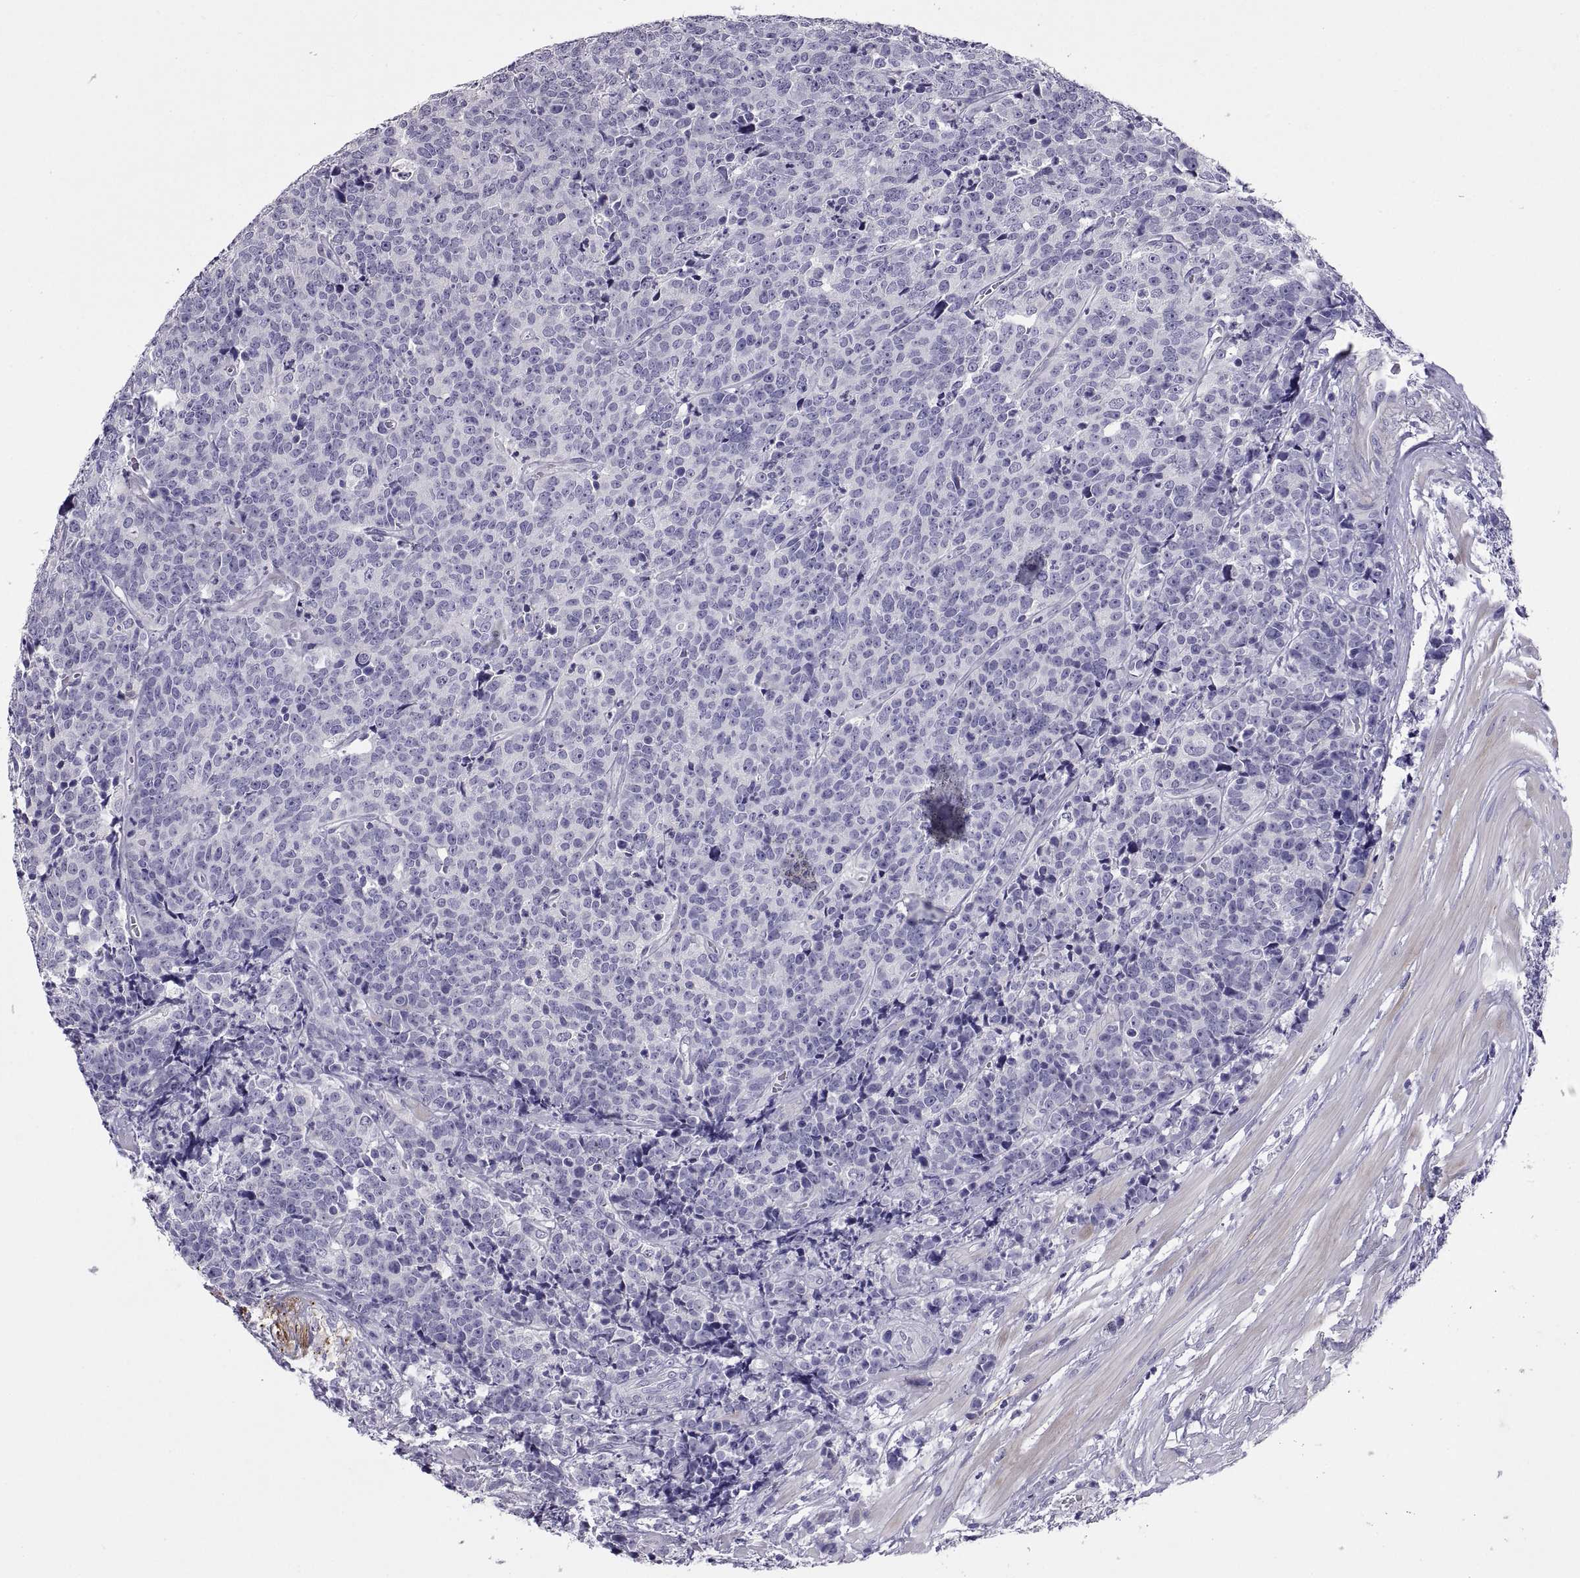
{"staining": {"intensity": "negative", "quantity": "none", "location": "none"}, "tissue": "prostate cancer", "cell_type": "Tumor cells", "image_type": "cancer", "snomed": [{"axis": "morphology", "description": "Adenocarcinoma, NOS"}, {"axis": "topography", "description": "Prostate"}], "caption": "Adenocarcinoma (prostate) was stained to show a protein in brown. There is no significant staining in tumor cells.", "gene": "RGS20", "patient": {"sex": "male", "age": 67}}